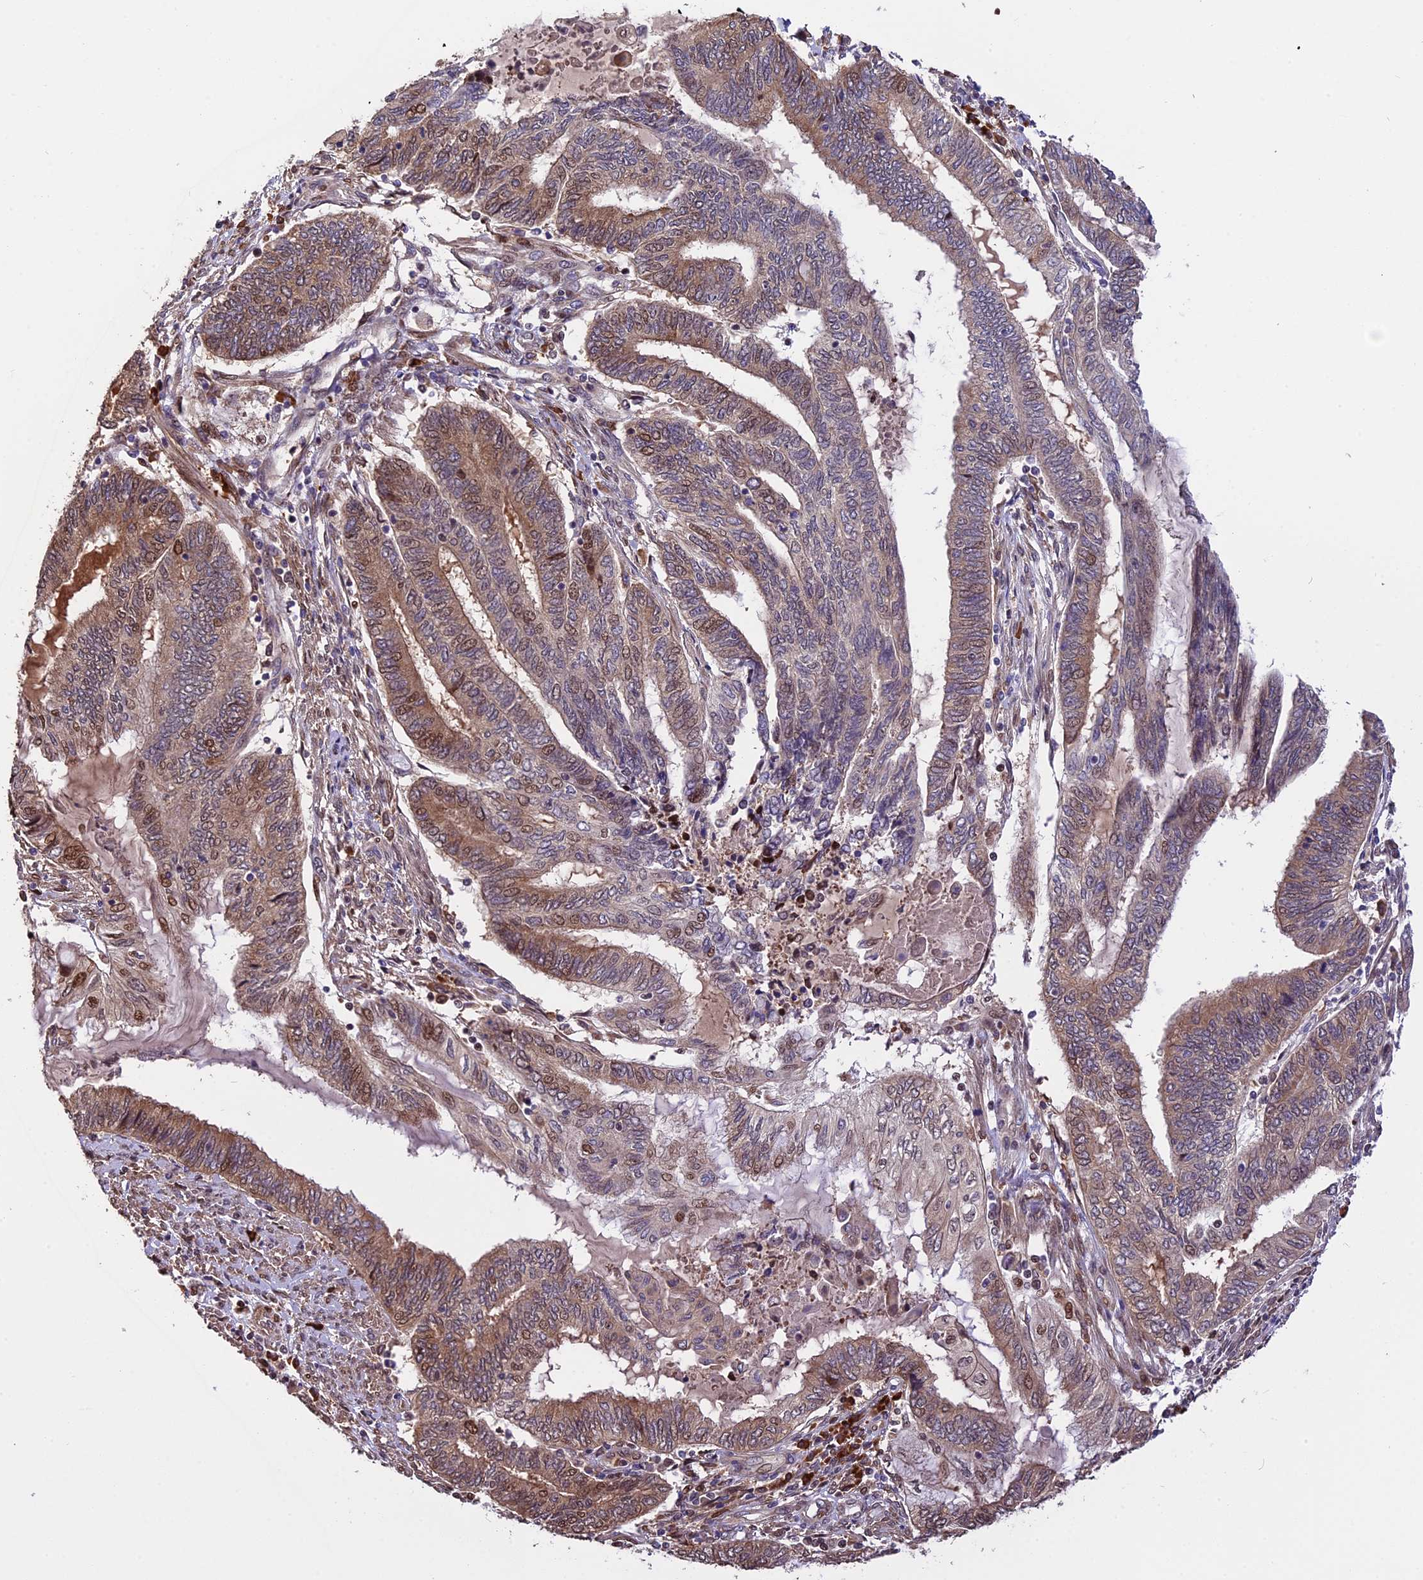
{"staining": {"intensity": "moderate", "quantity": "<25%", "location": "cytoplasmic/membranous,nuclear"}, "tissue": "endometrial cancer", "cell_type": "Tumor cells", "image_type": "cancer", "snomed": [{"axis": "morphology", "description": "Adenocarcinoma, NOS"}, {"axis": "topography", "description": "Uterus"}, {"axis": "topography", "description": "Endometrium"}], "caption": "Protein expression analysis of human endometrial cancer reveals moderate cytoplasmic/membranous and nuclear positivity in about <25% of tumor cells.", "gene": "HERPUD1", "patient": {"sex": "female", "age": 70}}